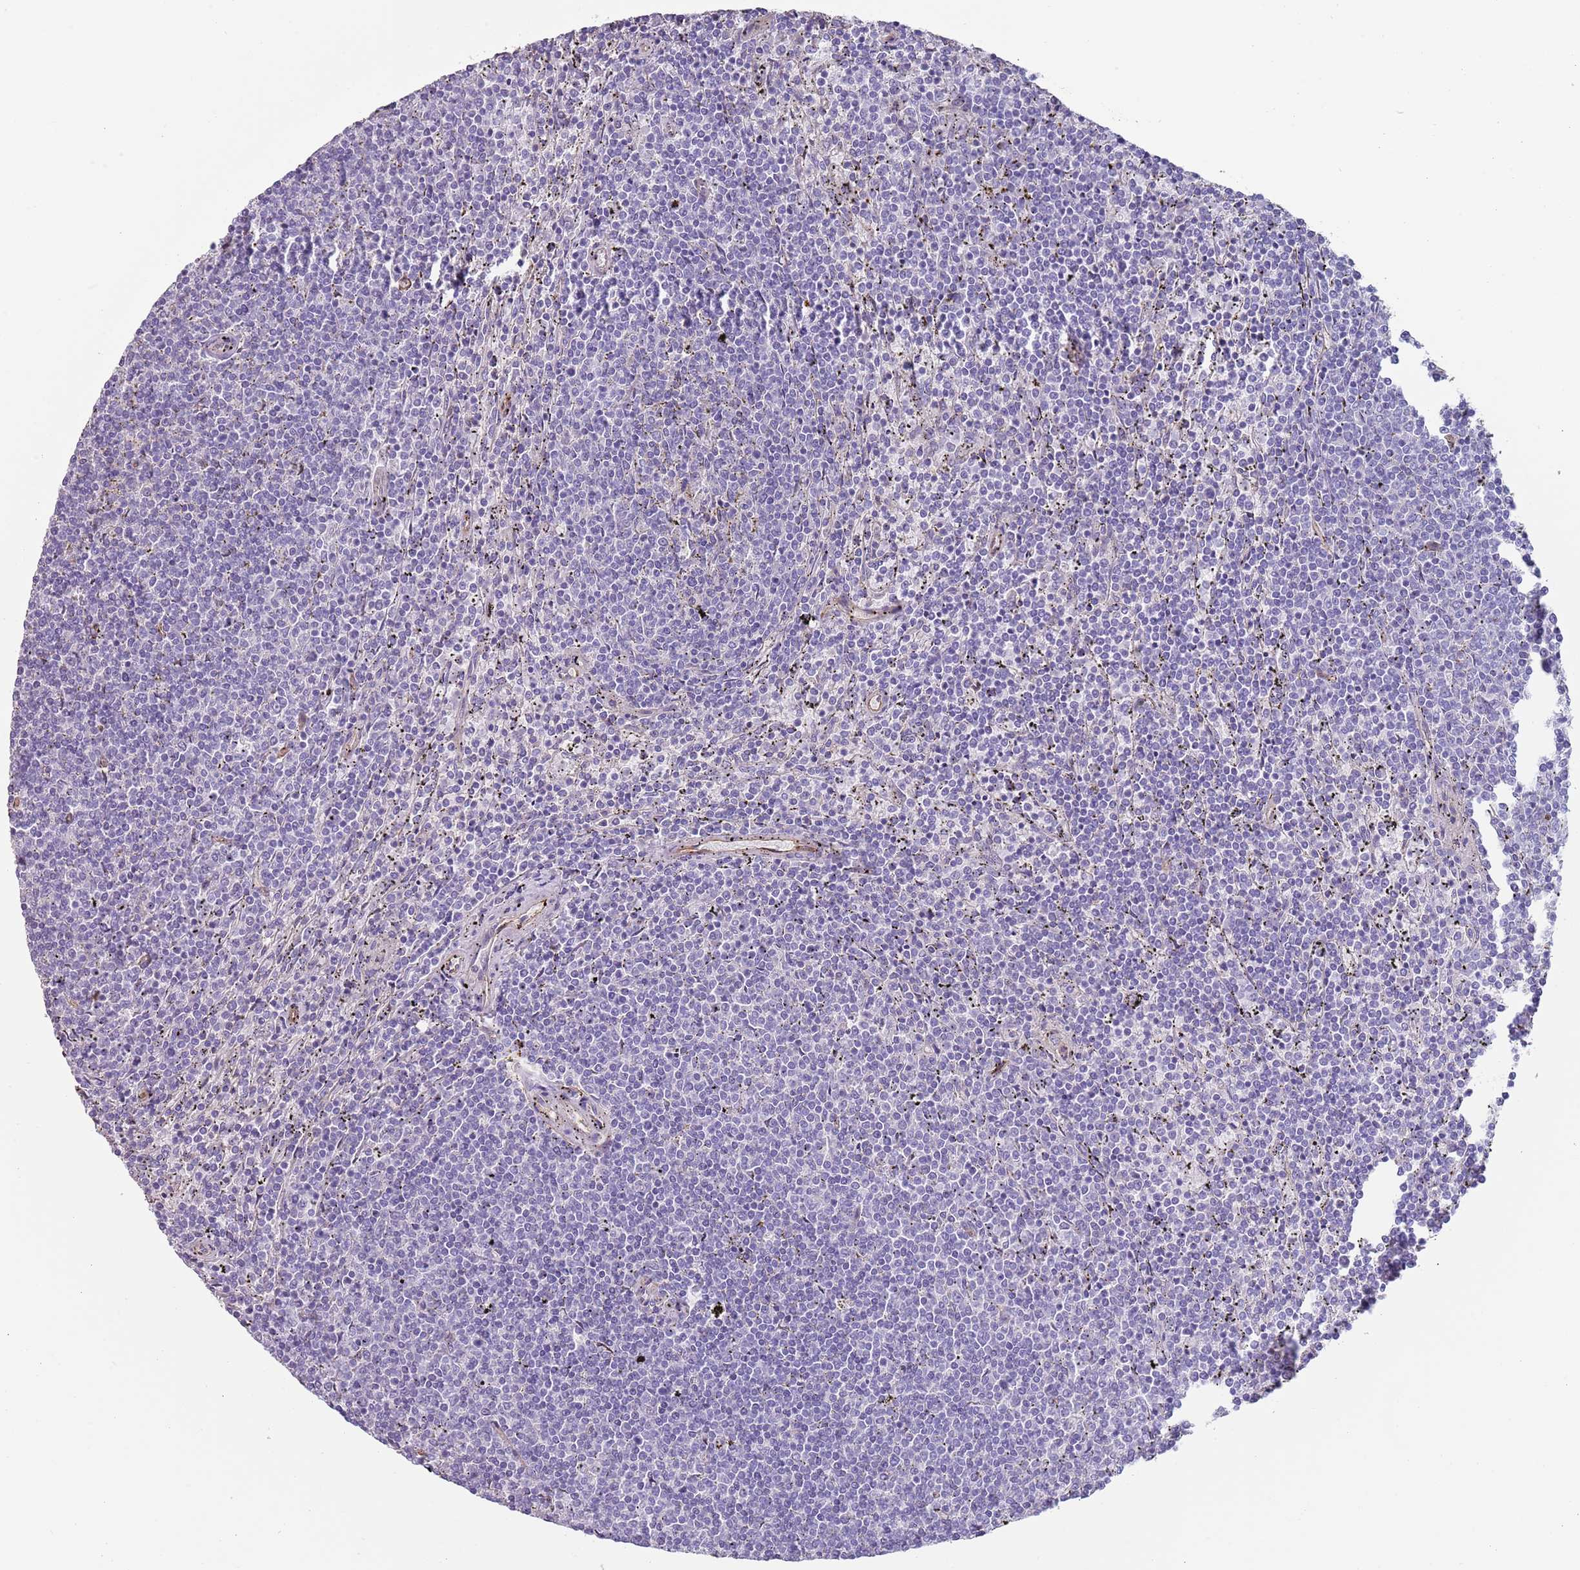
{"staining": {"intensity": "negative", "quantity": "none", "location": "none"}, "tissue": "lymphoma", "cell_type": "Tumor cells", "image_type": "cancer", "snomed": [{"axis": "morphology", "description": "Malignant lymphoma, non-Hodgkin's type, Low grade"}, {"axis": "topography", "description": "Spleen"}], "caption": "This histopathology image is of low-grade malignant lymphoma, non-Hodgkin's type stained with IHC to label a protein in brown with the nuclei are counter-stained blue. There is no positivity in tumor cells. (Immunohistochemistry, brightfield microscopy, high magnification).", "gene": "NBPF3", "patient": {"sex": "female", "age": 50}}